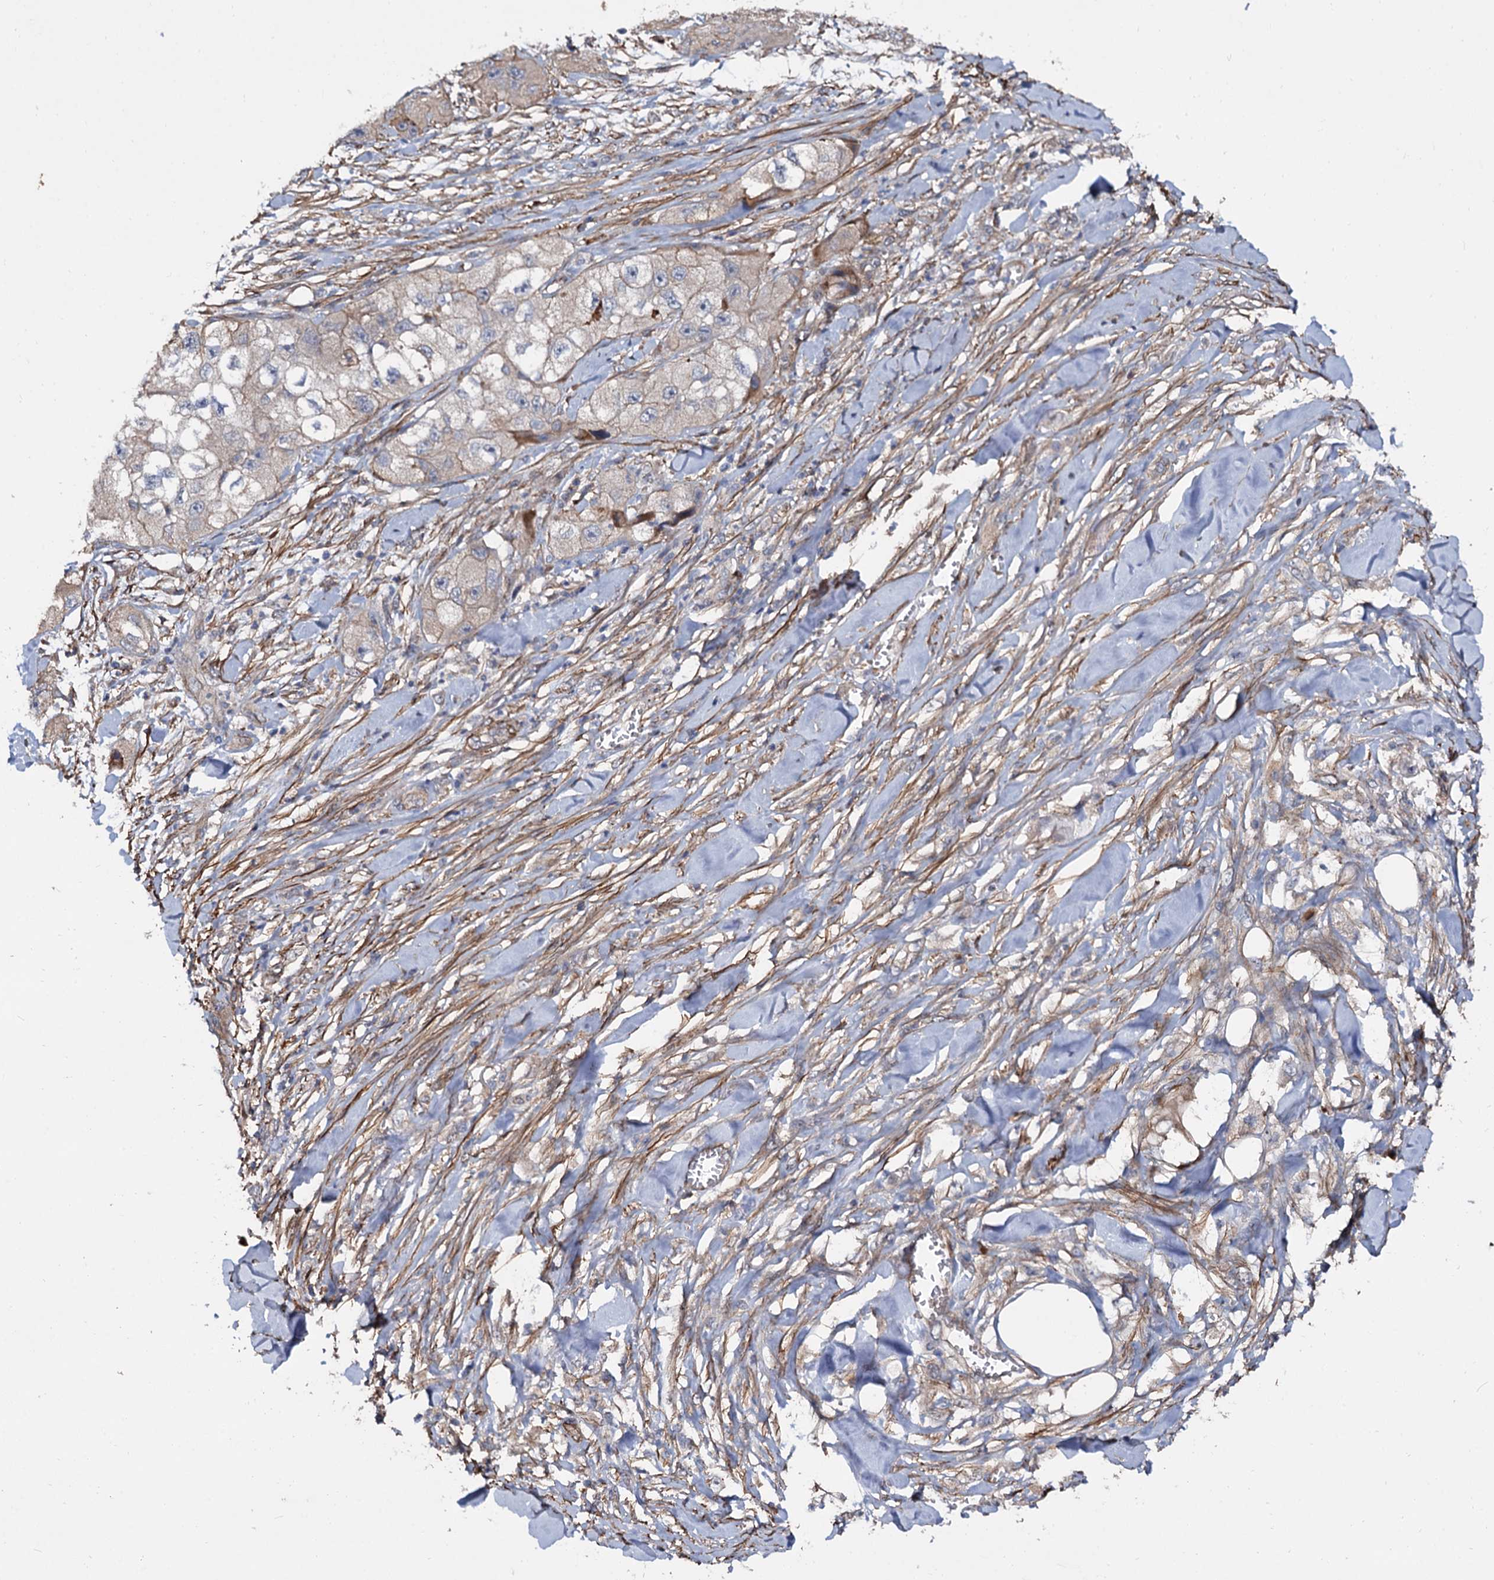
{"staining": {"intensity": "weak", "quantity": "<25%", "location": "cytoplasmic/membranous"}, "tissue": "skin cancer", "cell_type": "Tumor cells", "image_type": "cancer", "snomed": [{"axis": "morphology", "description": "Squamous cell carcinoma, NOS"}, {"axis": "topography", "description": "Skin"}, {"axis": "topography", "description": "Subcutis"}], "caption": "Tumor cells show no significant protein positivity in skin cancer. Brightfield microscopy of immunohistochemistry (IHC) stained with DAB (brown) and hematoxylin (blue), captured at high magnification.", "gene": "ISM2", "patient": {"sex": "male", "age": 73}}